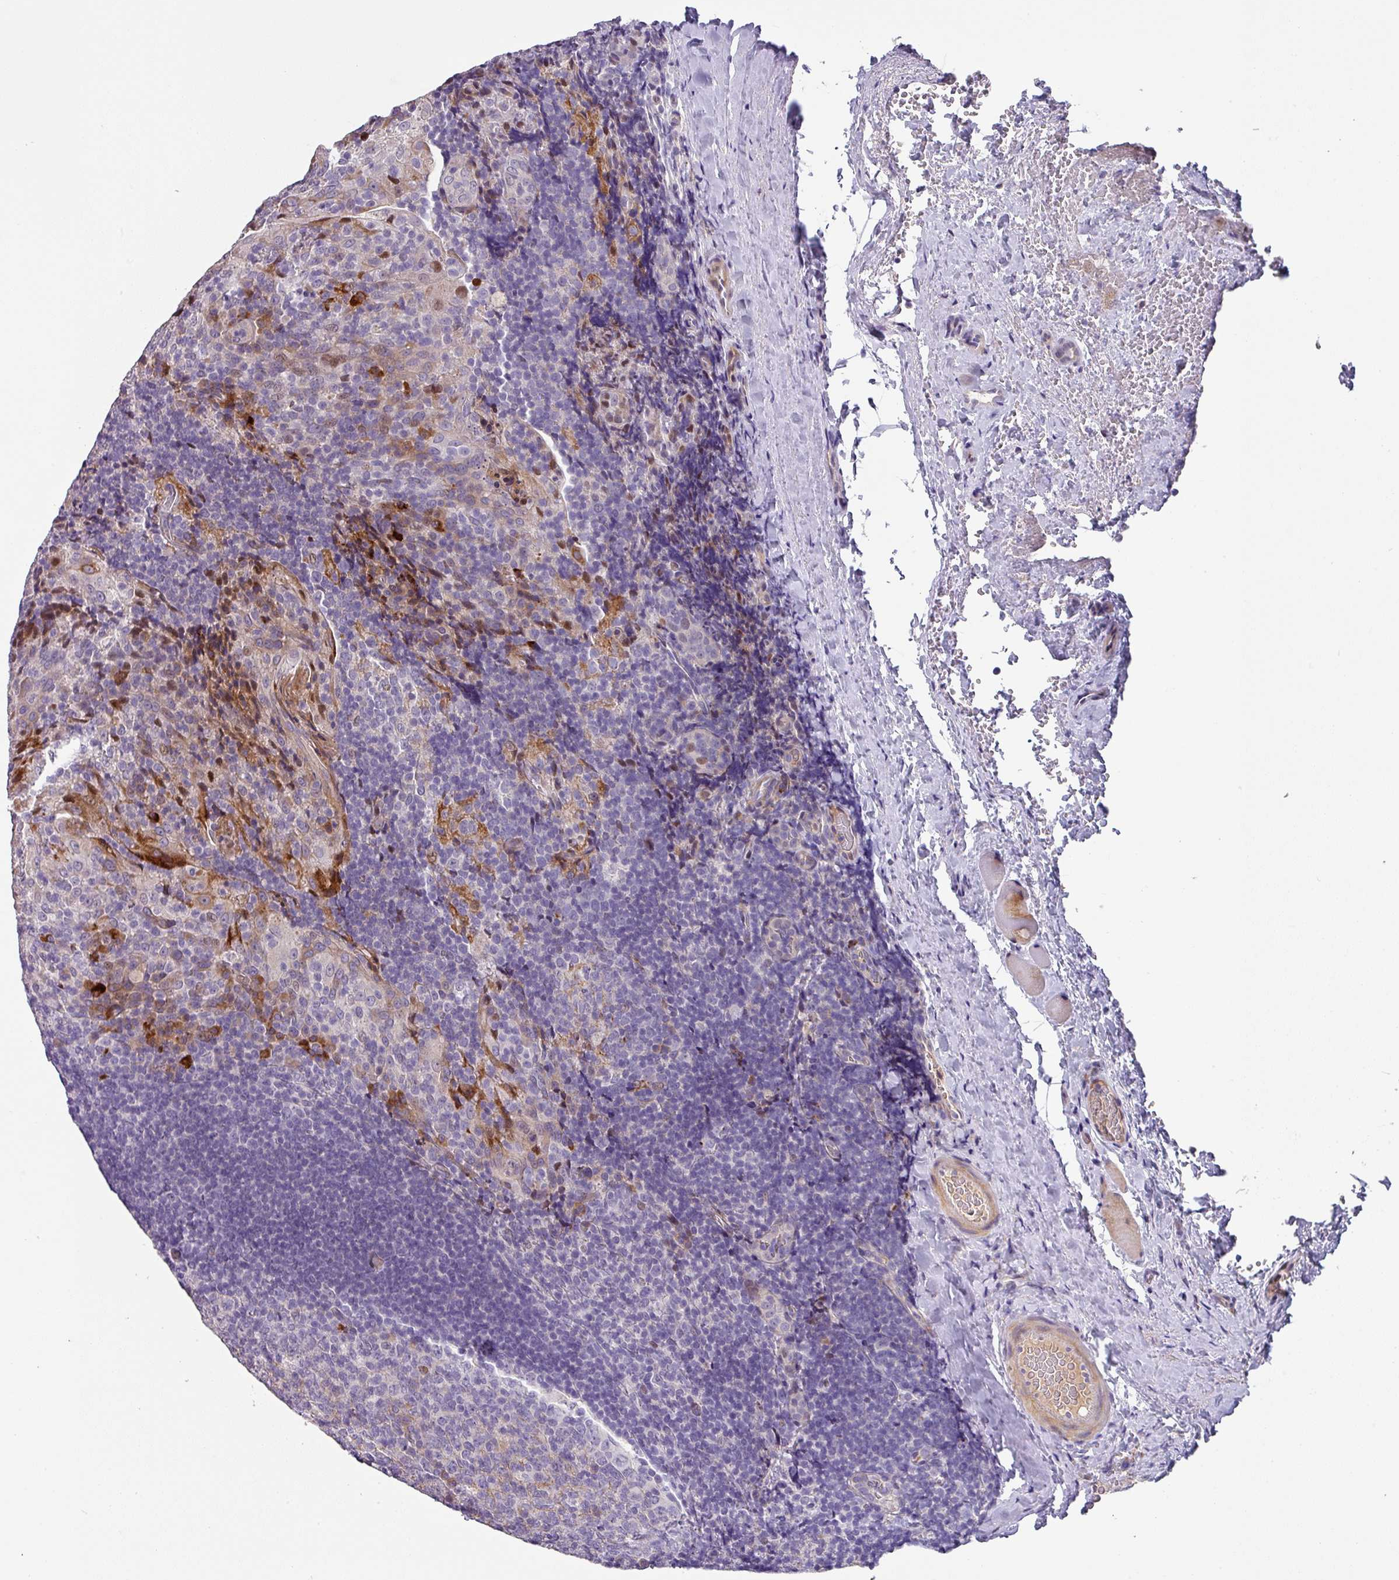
{"staining": {"intensity": "moderate", "quantity": "<25%", "location": "cytoplasmic/membranous"}, "tissue": "tonsil", "cell_type": "Germinal center cells", "image_type": "normal", "snomed": [{"axis": "morphology", "description": "Normal tissue, NOS"}, {"axis": "topography", "description": "Tonsil"}], "caption": "Tonsil stained with DAB (3,3'-diaminobenzidine) immunohistochemistry (IHC) demonstrates low levels of moderate cytoplasmic/membranous positivity in about <25% of germinal center cells. The staining was performed using DAB (3,3'-diaminobenzidine), with brown indicating positive protein expression. Nuclei are stained blue with hematoxylin.", "gene": "KLHL3", "patient": {"sex": "male", "age": 17}}